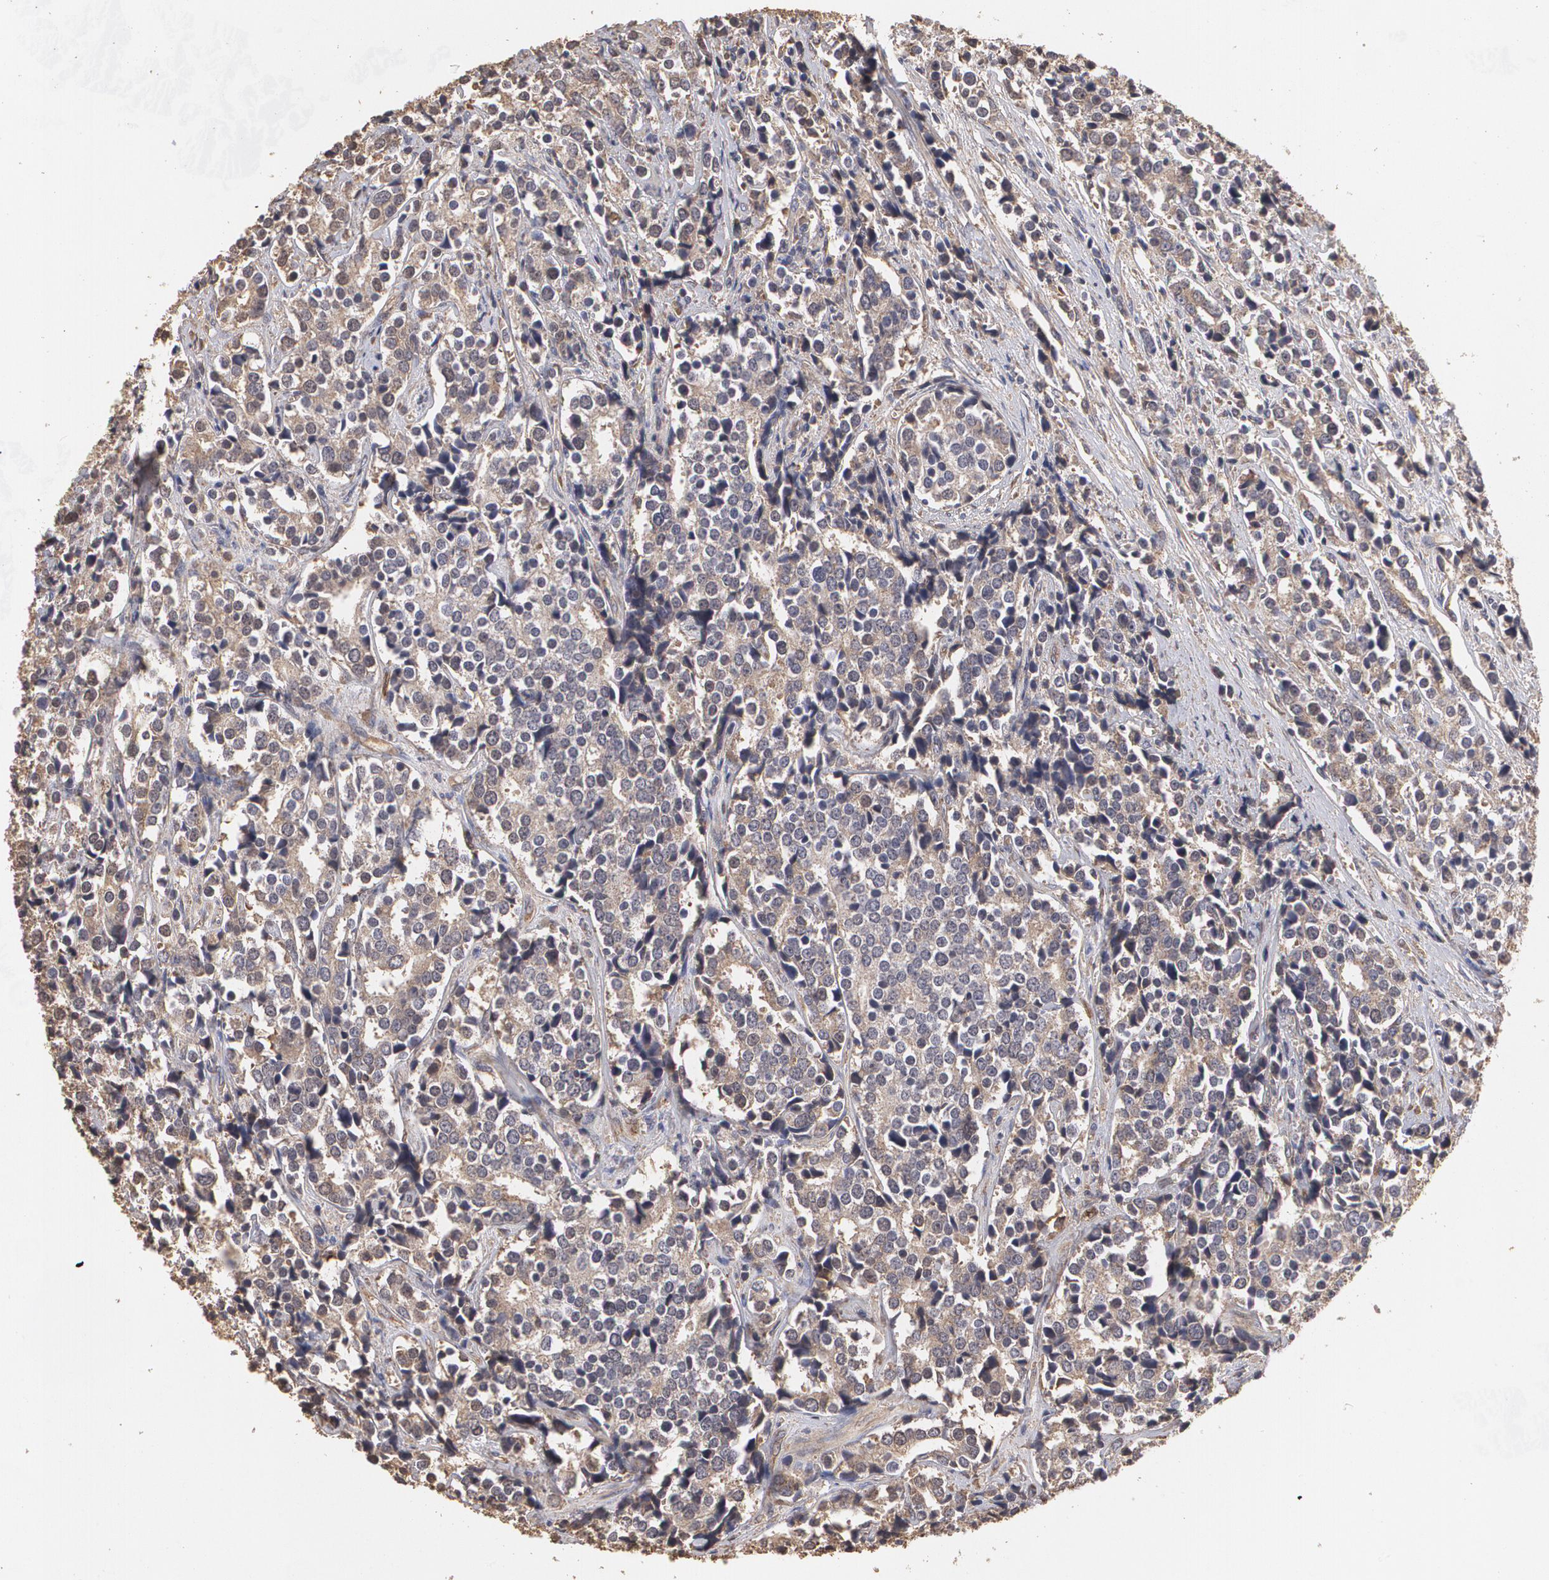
{"staining": {"intensity": "weak", "quantity": ">75%", "location": "cytoplasmic/membranous"}, "tissue": "prostate cancer", "cell_type": "Tumor cells", "image_type": "cancer", "snomed": [{"axis": "morphology", "description": "Adenocarcinoma, High grade"}, {"axis": "topography", "description": "Prostate"}], "caption": "Protein staining shows weak cytoplasmic/membranous staining in approximately >75% of tumor cells in prostate cancer (adenocarcinoma (high-grade)).", "gene": "PON1", "patient": {"sex": "male", "age": 71}}